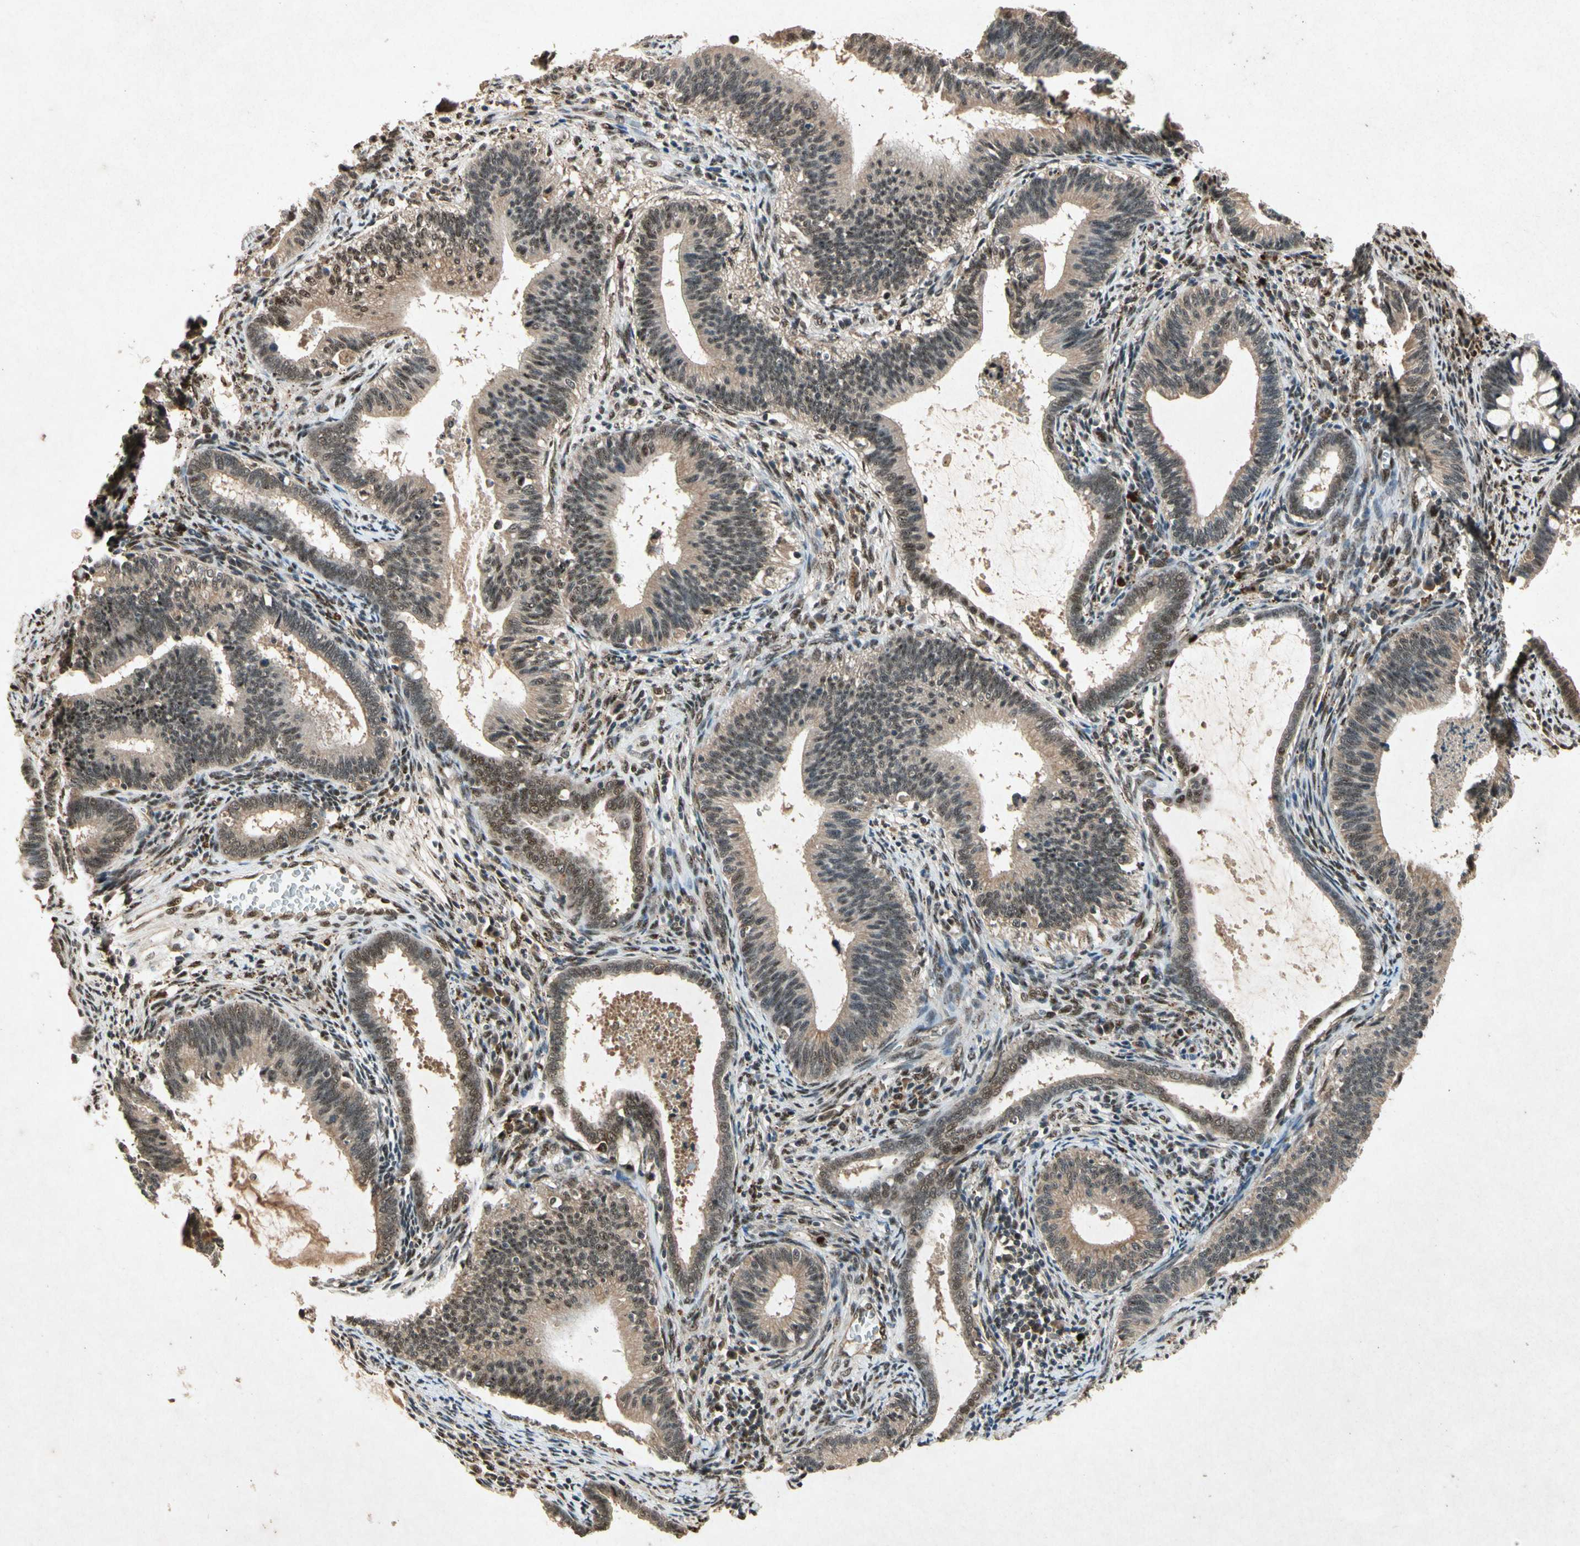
{"staining": {"intensity": "moderate", "quantity": ">75%", "location": "cytoplasmic/membranous,nuclear"}, "tissue": "cervical cancer", "cell_type": "Tumor cells", "image_type": "cancer", "snomed": [{"axis": "morphology", "description": "Adenocarcinoma, NOS"}, {"axis": "topography", "description": "Cervix"}], "caption": "Human cervical adenocarcinoma stained for a protein (brown) demonstrates moderate cytoplasmic/membranous and nuclear positive positivity in about >75% of tumor cells.", "gene": "PML", "patient": {"sex": "female", "age": 44}}